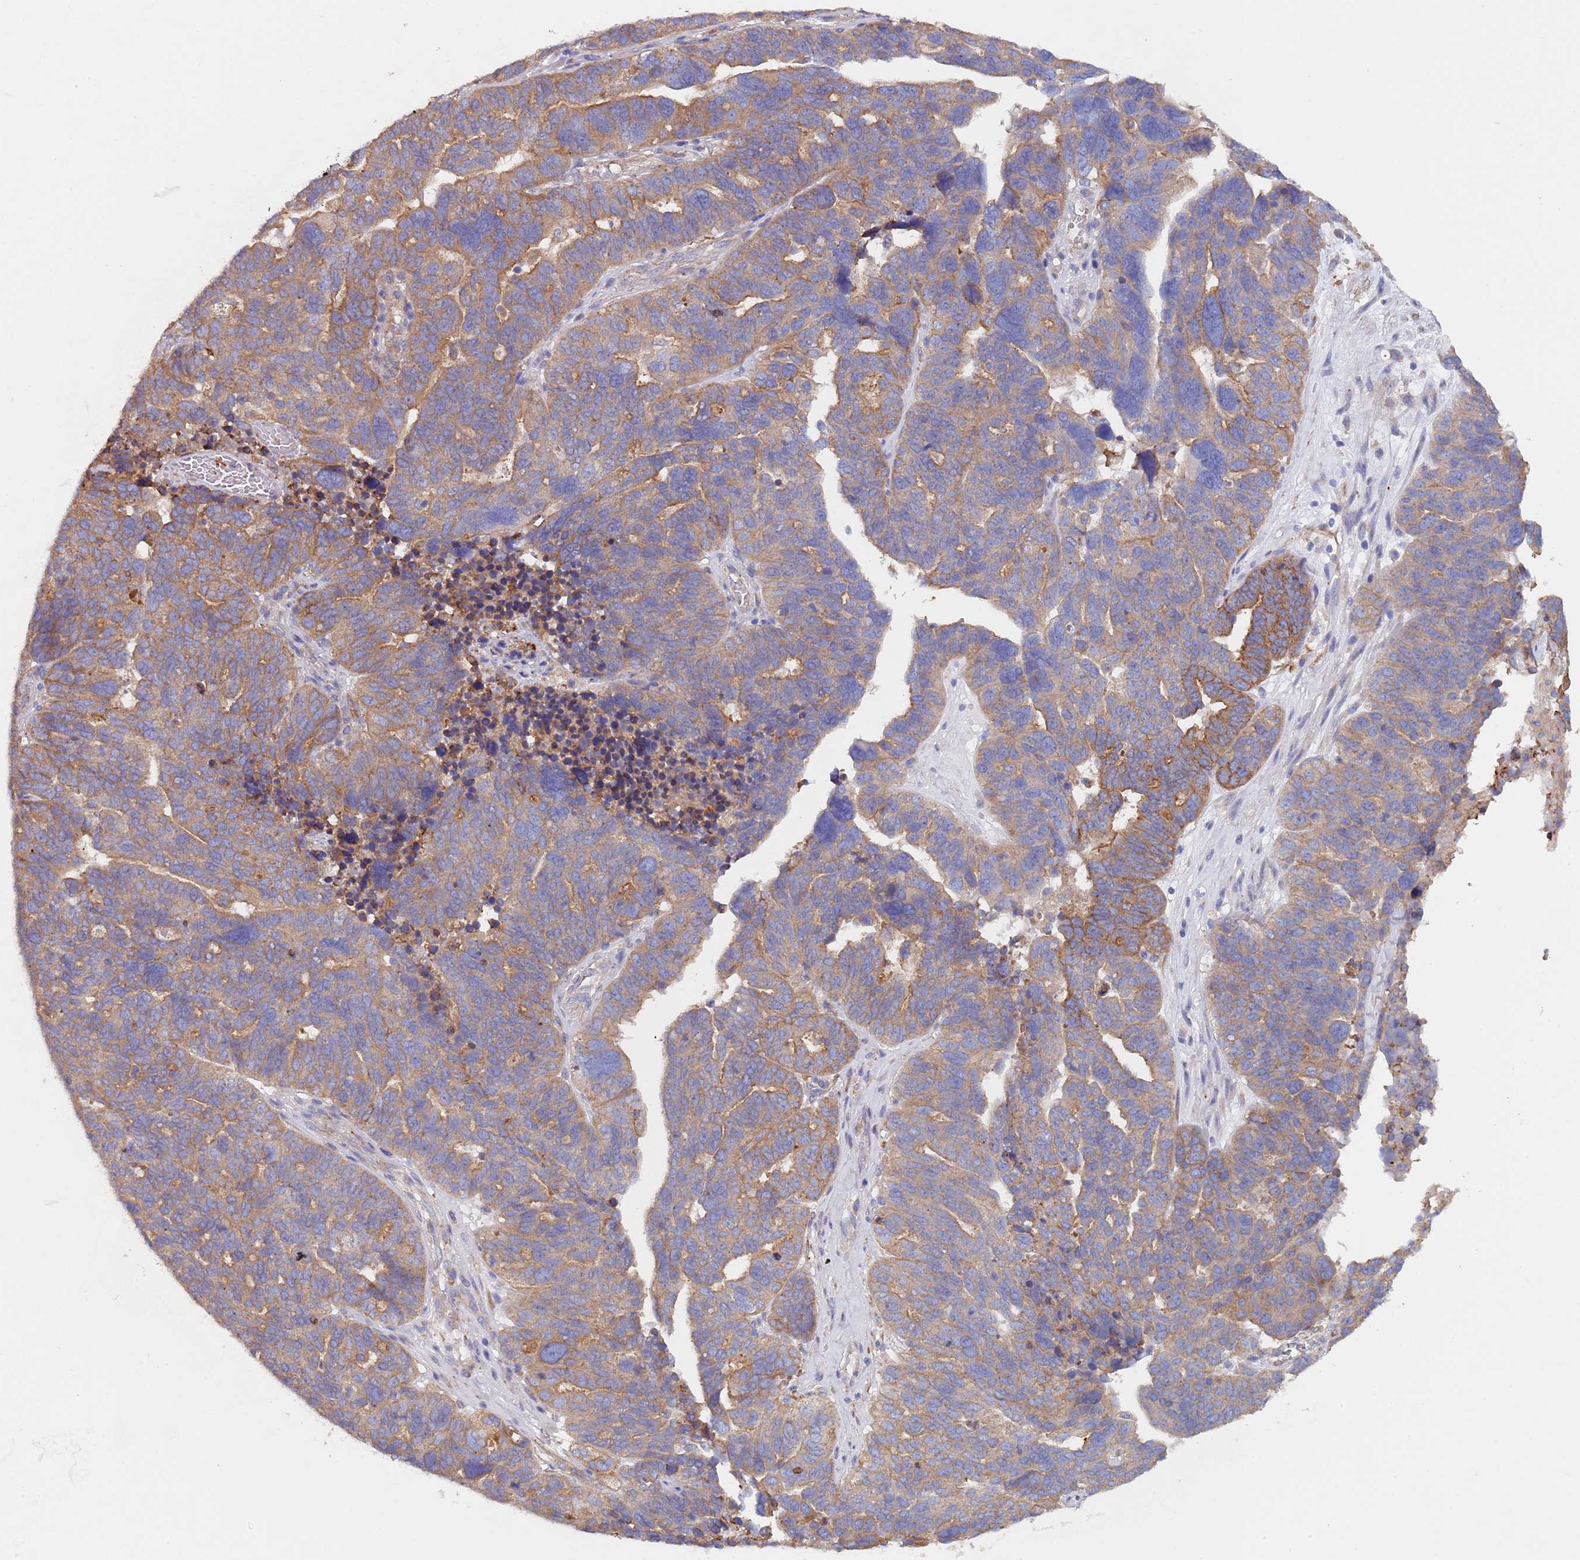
{"staining": {"intensity": "moderate", "quantity": ">75%", "location": "cytoplasmic/membranous"}, "tissue": "ovarian cancer", "cell_type": "Tumor cells", "image_type": "cancer", "snomed": [{"axis": "morphology", "description": "Cystadenocarcinoma, serous, NOS"}, {"axis": "topography", "description": "Ovary"}], "caption": "Protein staining of ovarian cancer (serous cystadenocarcinoma) tissue reveals moderate cytoplasmic/membranous positivity in about >75% of tumor cells.", "gene": "DCUN1D3", "patient": {"sex": "female", "age": 59}}